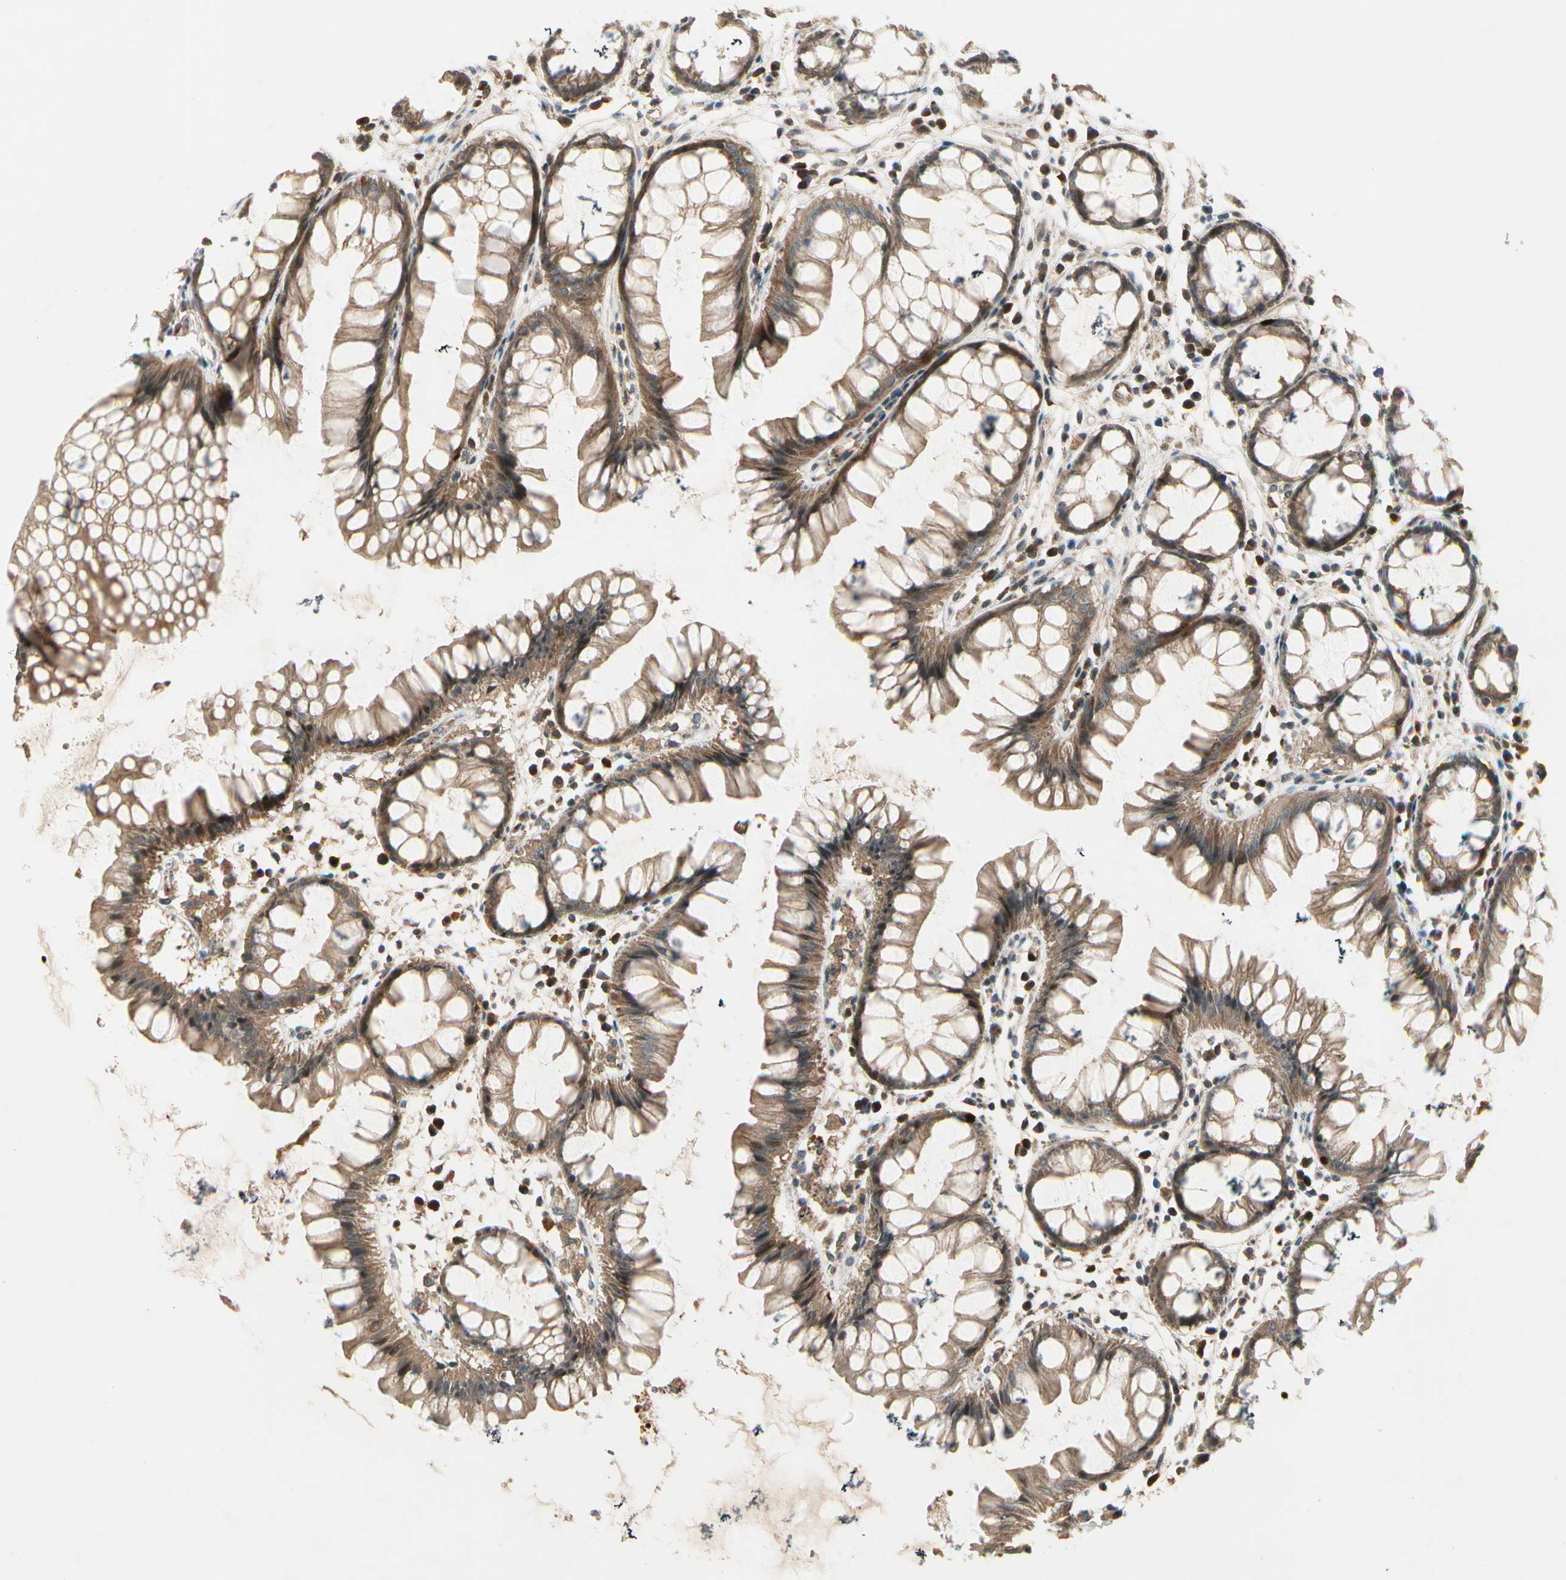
{"staining": {"intensity": "weak", "quantity": ">75%", "location": "cytoplasmic/membranous"}, "tissue": "rectum", "cell_type": "Glandular cells", "image_type": "normal", "snomed": [{"axis": "morphology", "description": "Normal tissue, NOS"}, {"axis": "morphology", "description": "Adenocarcinoma, NOS"}, {"axis": "topography", "description": "Rectum"}], "caption": "Immunohistochemical staining of unremarkable rectum demonstrates >75% levels of weak cytoplasmic/membranous protein positivity in approximately >75% of glandular cells.", "gene": "ACVR1", "patient": {"sex": "female", "age": 65}}